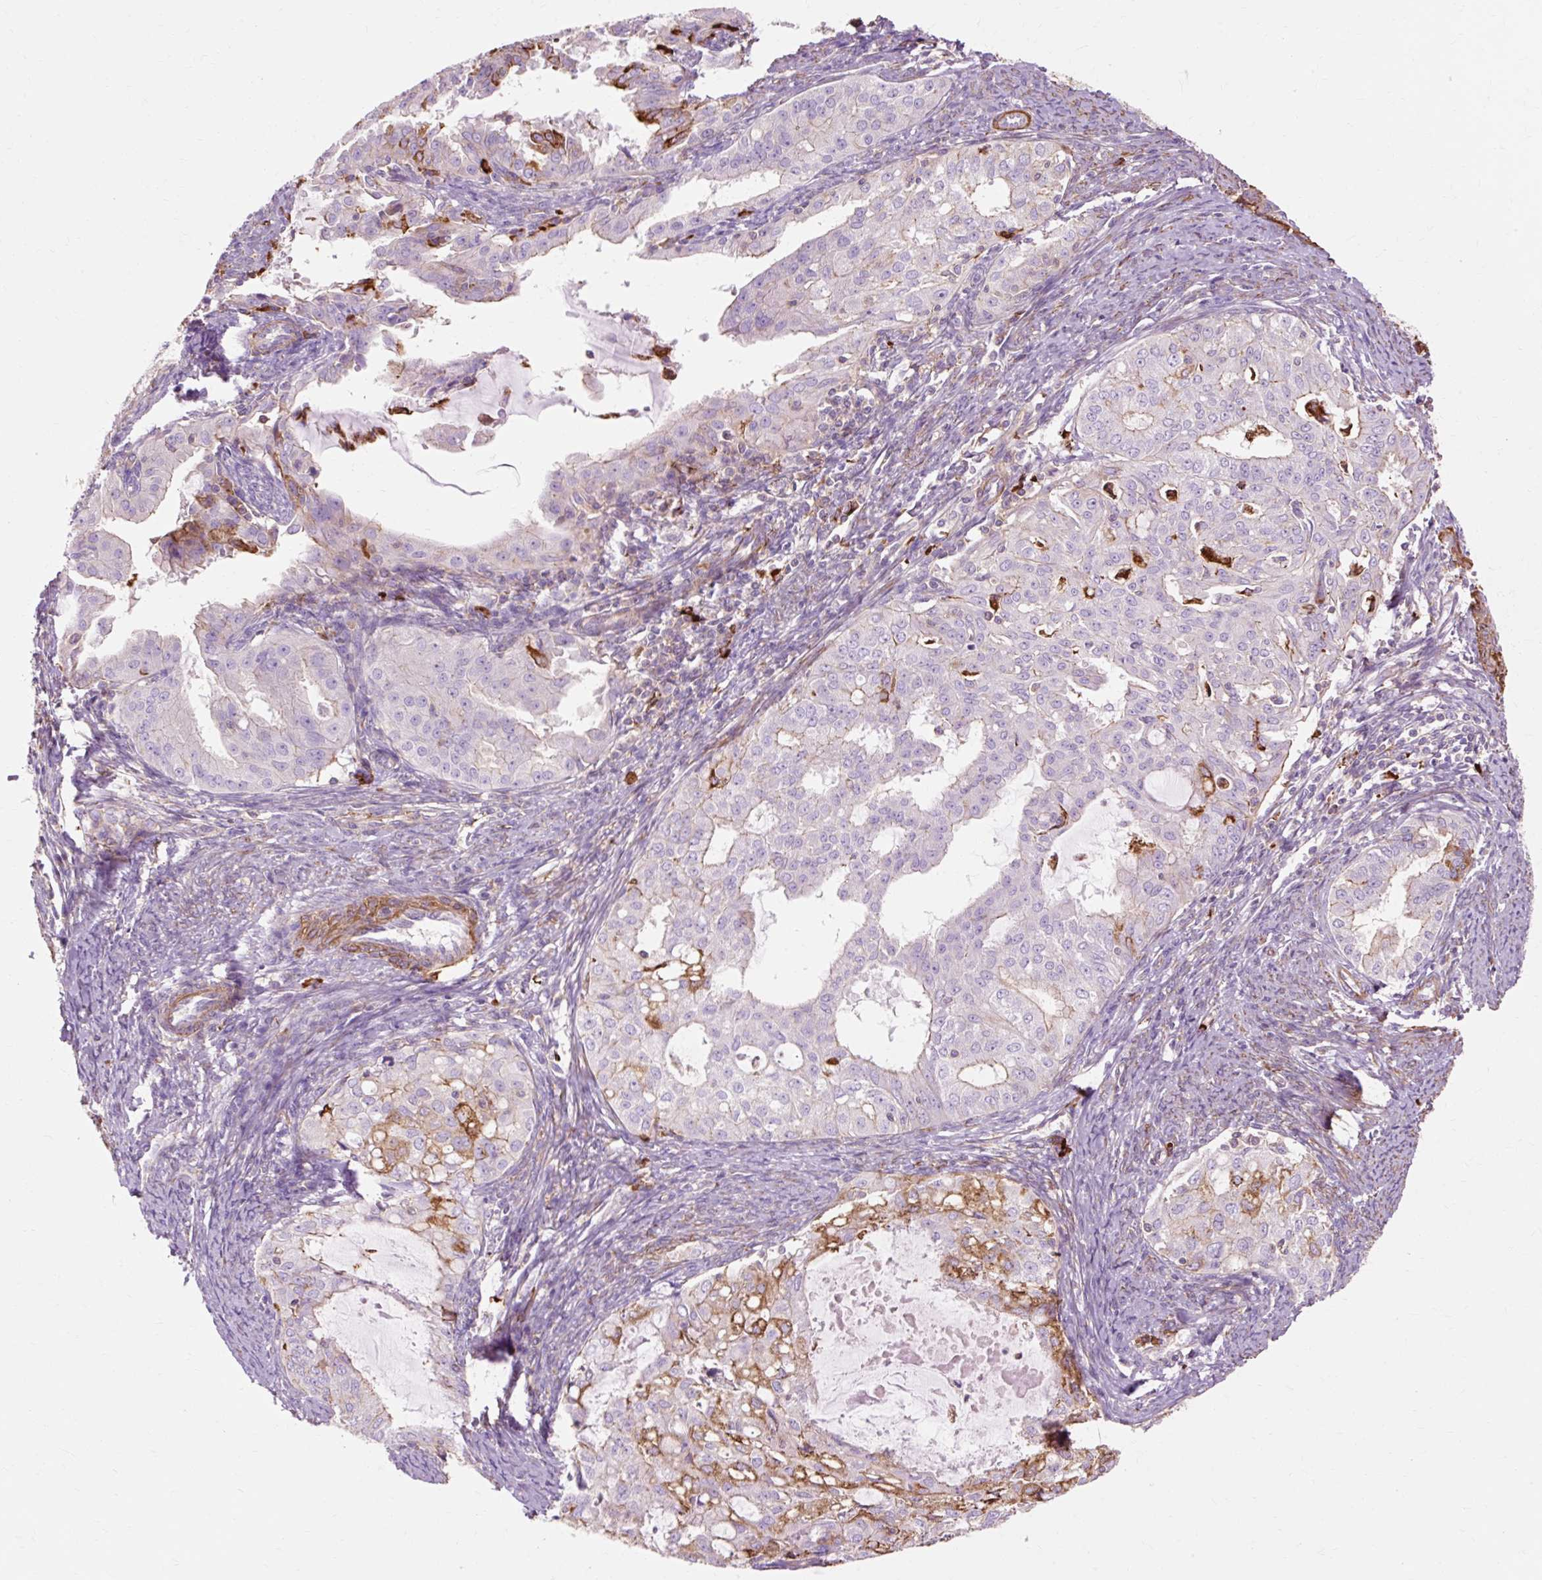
{"staining": {"intensity": "moderate", "quantity": "<25%", "location": "cytoplasmic/membranous"}, "tissue": "endometrial cancer", "cell_type": "Tumor cells", "image_type": "cancer", "snomed": [{"axis": "morphology", "description": "Adenocarcinoma, NOS"}, {"axis": "topography", "description": "Endometrium"}], "caption": "Human endometrial cancer stained for a protein (brown) displays moderate cytoplasmic/membranous positive staining in approximately <25% of tumor cells.", "gene": "TBC1D2B", "patient": {"sex": "female", "age": 70}}